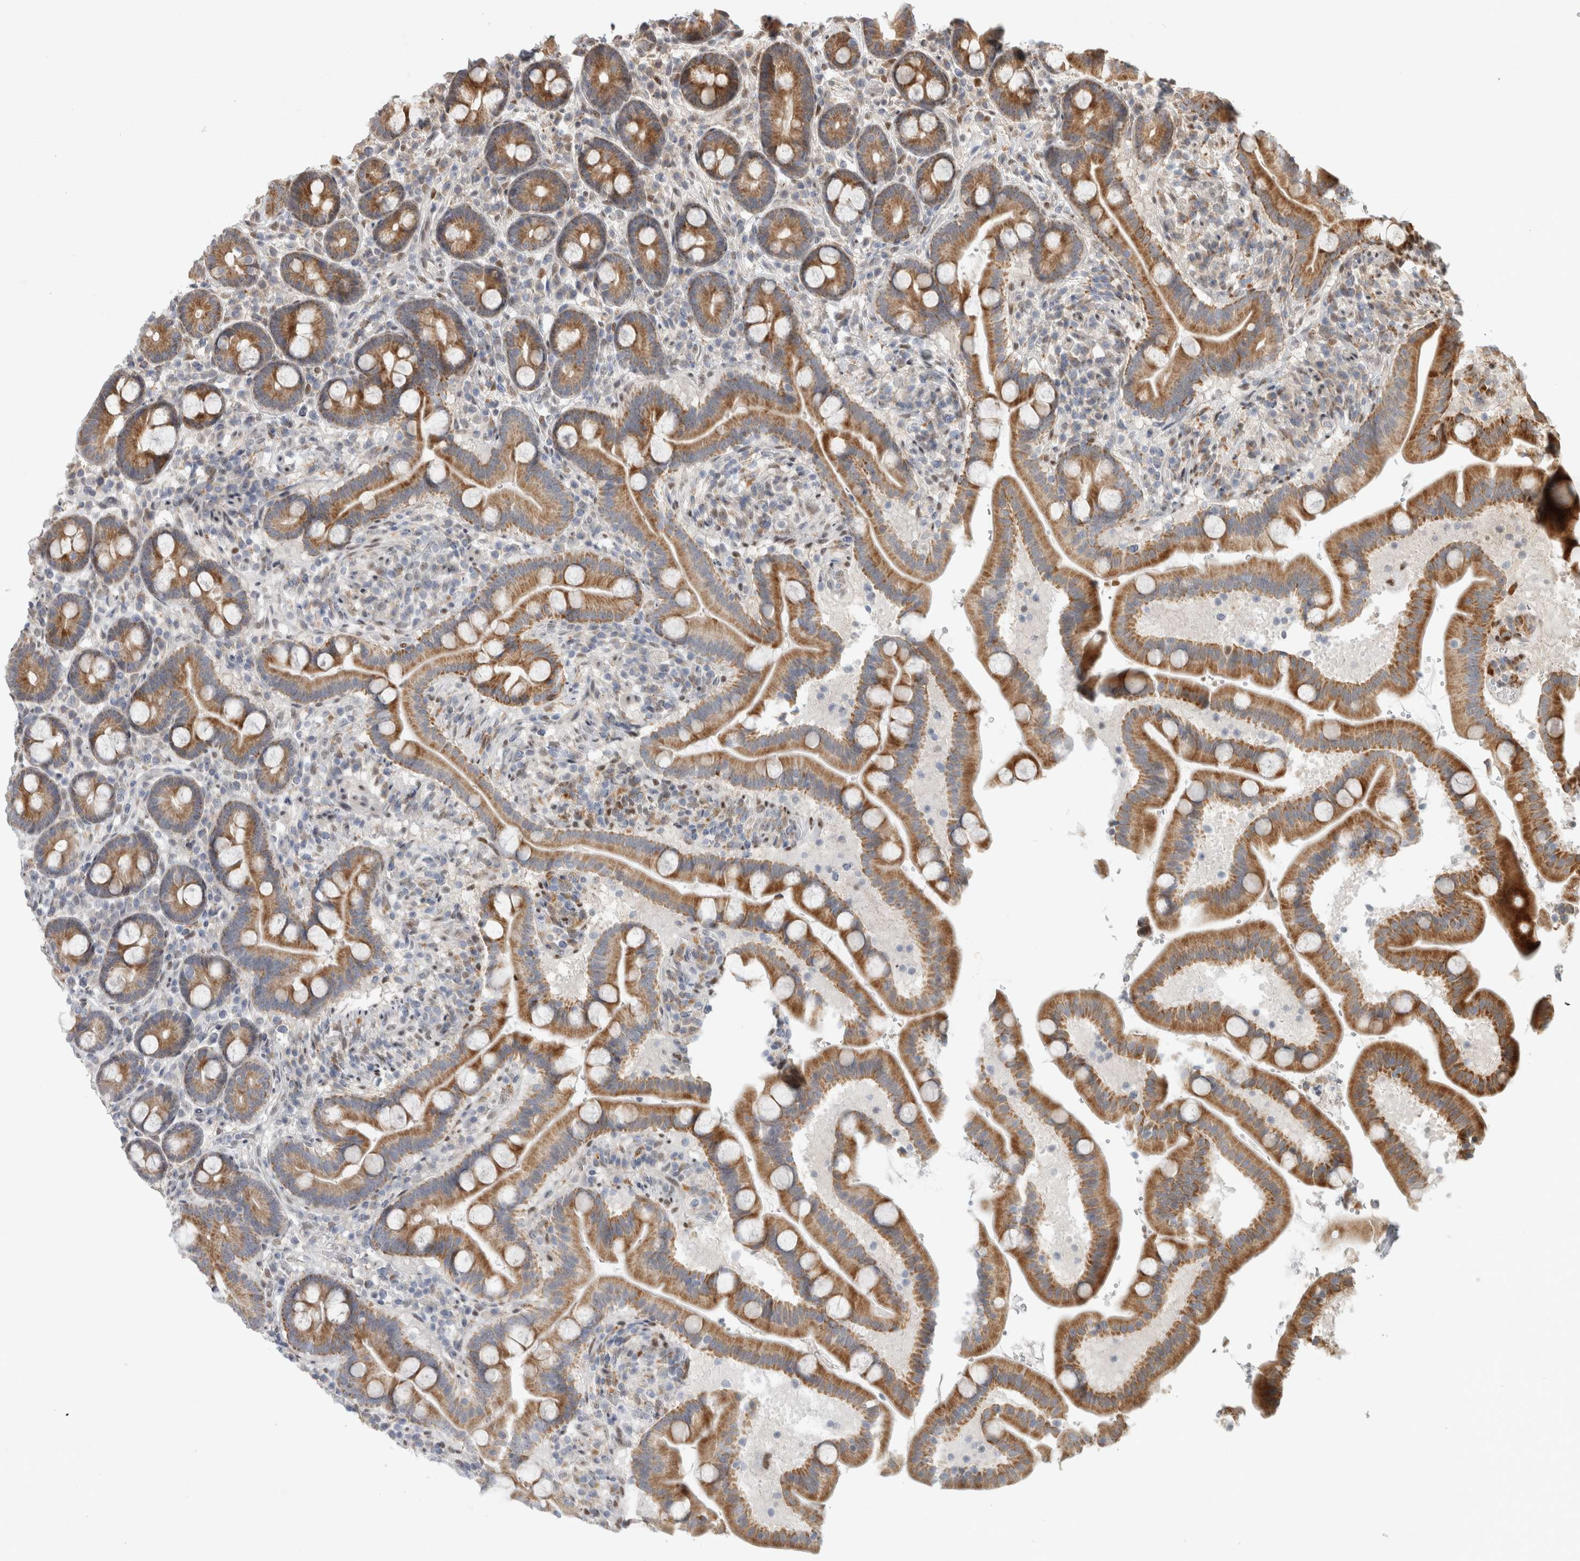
{"staining": {"intensity": "moderate", "quantity": ">75%", "location": "cytoplasmic/membranous"}, "tissue": "duodenum", "cell_type": "Glandular cells", "image_type": "normal", "snomed": [{"axis": "morphology", "description": "Normal tissue, NOS"}, {"axis": "topography", "description": "Duodenum"}], "caption": "Unremarkable duodenum demonstrates moderate cytoplasmic/membranous expression in about >75% of glandular cells.", "gene": "NAB2", "patient": {"sex": "male", "age": 54}}